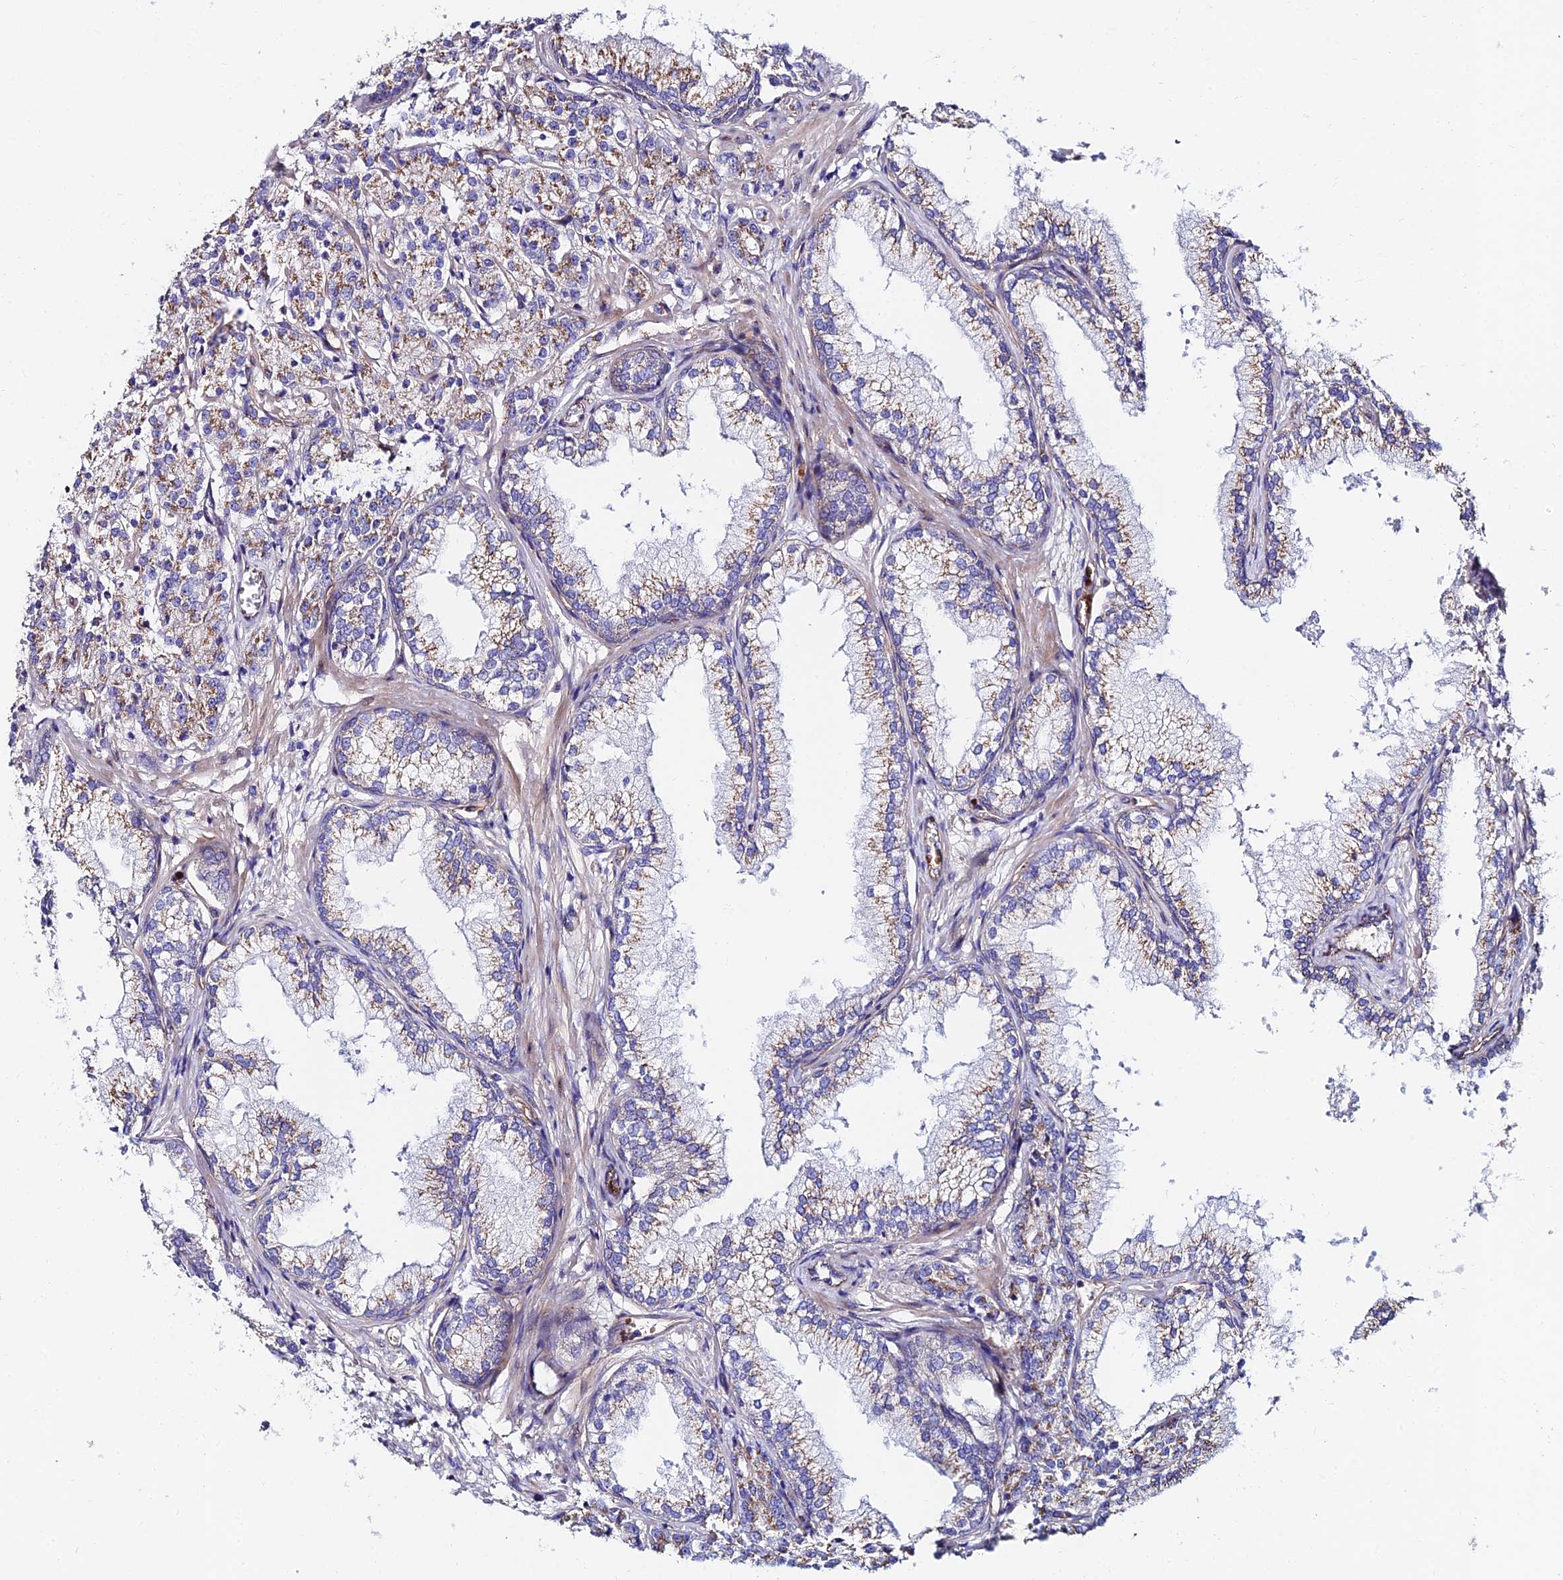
{"staining": {"intensity": "moderate", "quantity": "25%-75%", "location": "cytoplasmic/membranous"}, "tissue": "prostate cancer", "cell_type": "Tumor cells", "image_type": "cancer", "snomed": [{"axis": "morphology", "description": "Adenocarcinoma, High grade"}, {"axis": "topography", "description": "Prostate"}], "caption": "DAB (3,3'-diaminobenzidine) immunohistochemical staining of human prostate high-grade adenocarcinoma demonstrates moderate cytoplasmic/membranous protein positivity in about 25%-75% of tumor cells.", "gene": "ADGRF3", "patient": {"sex": "male", "age": 69}}